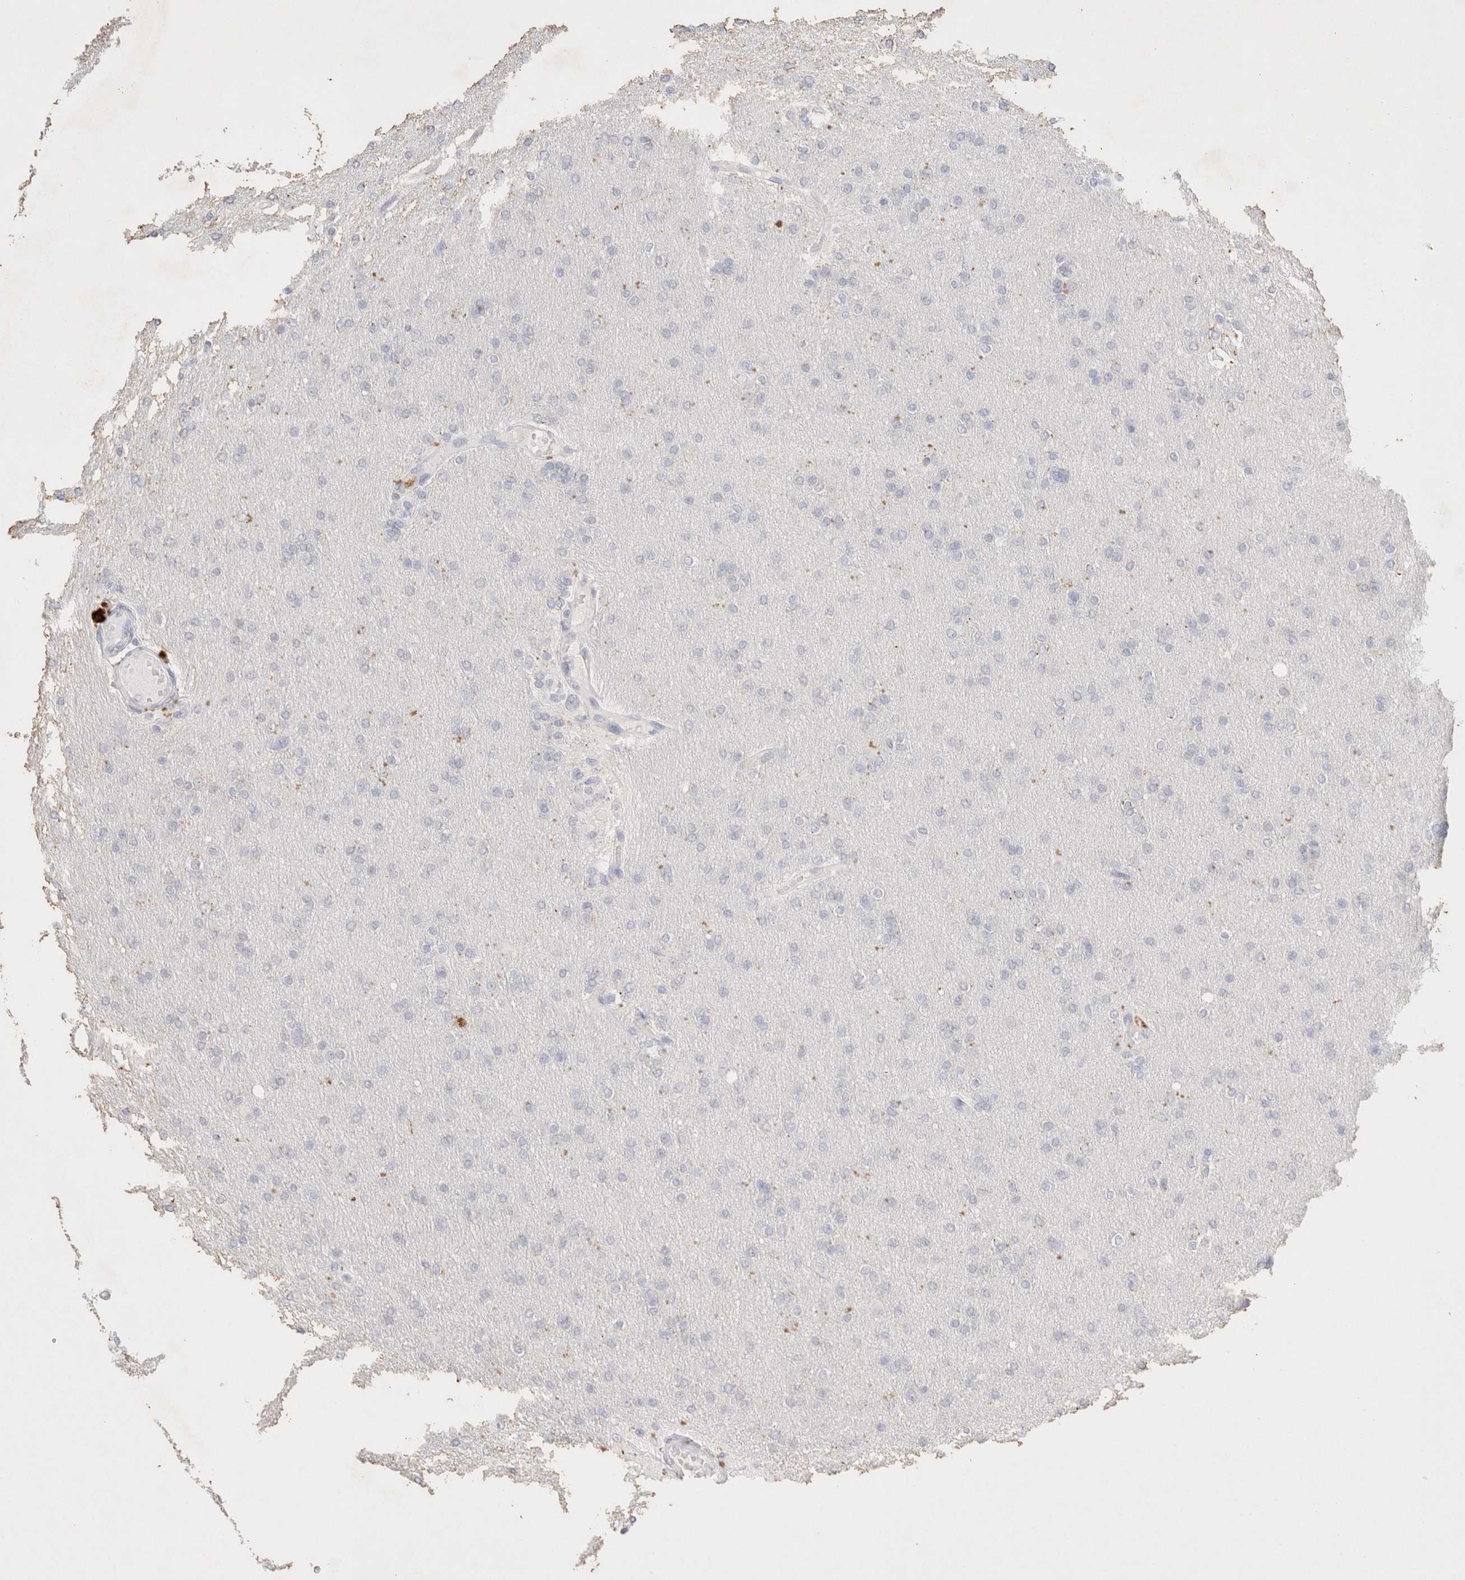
{"staining": {"intensity": "negative", "quantity": "none", "location": "none"}, "tissue": "glioma", "cell_type": "Tumor cells", "image_type": "cancer", "snomed": [{"axis": "morphology", "description": "Glioma, malignant, High grade"}, {"axis": "topography", "description": "Cerebral cortex"}], "caption": "Photomicrograph shows no protein positivity in tumor cells of glioma tissue.", "gene": "EPCAM", "patient": {"sex": "female", "age": 36}}